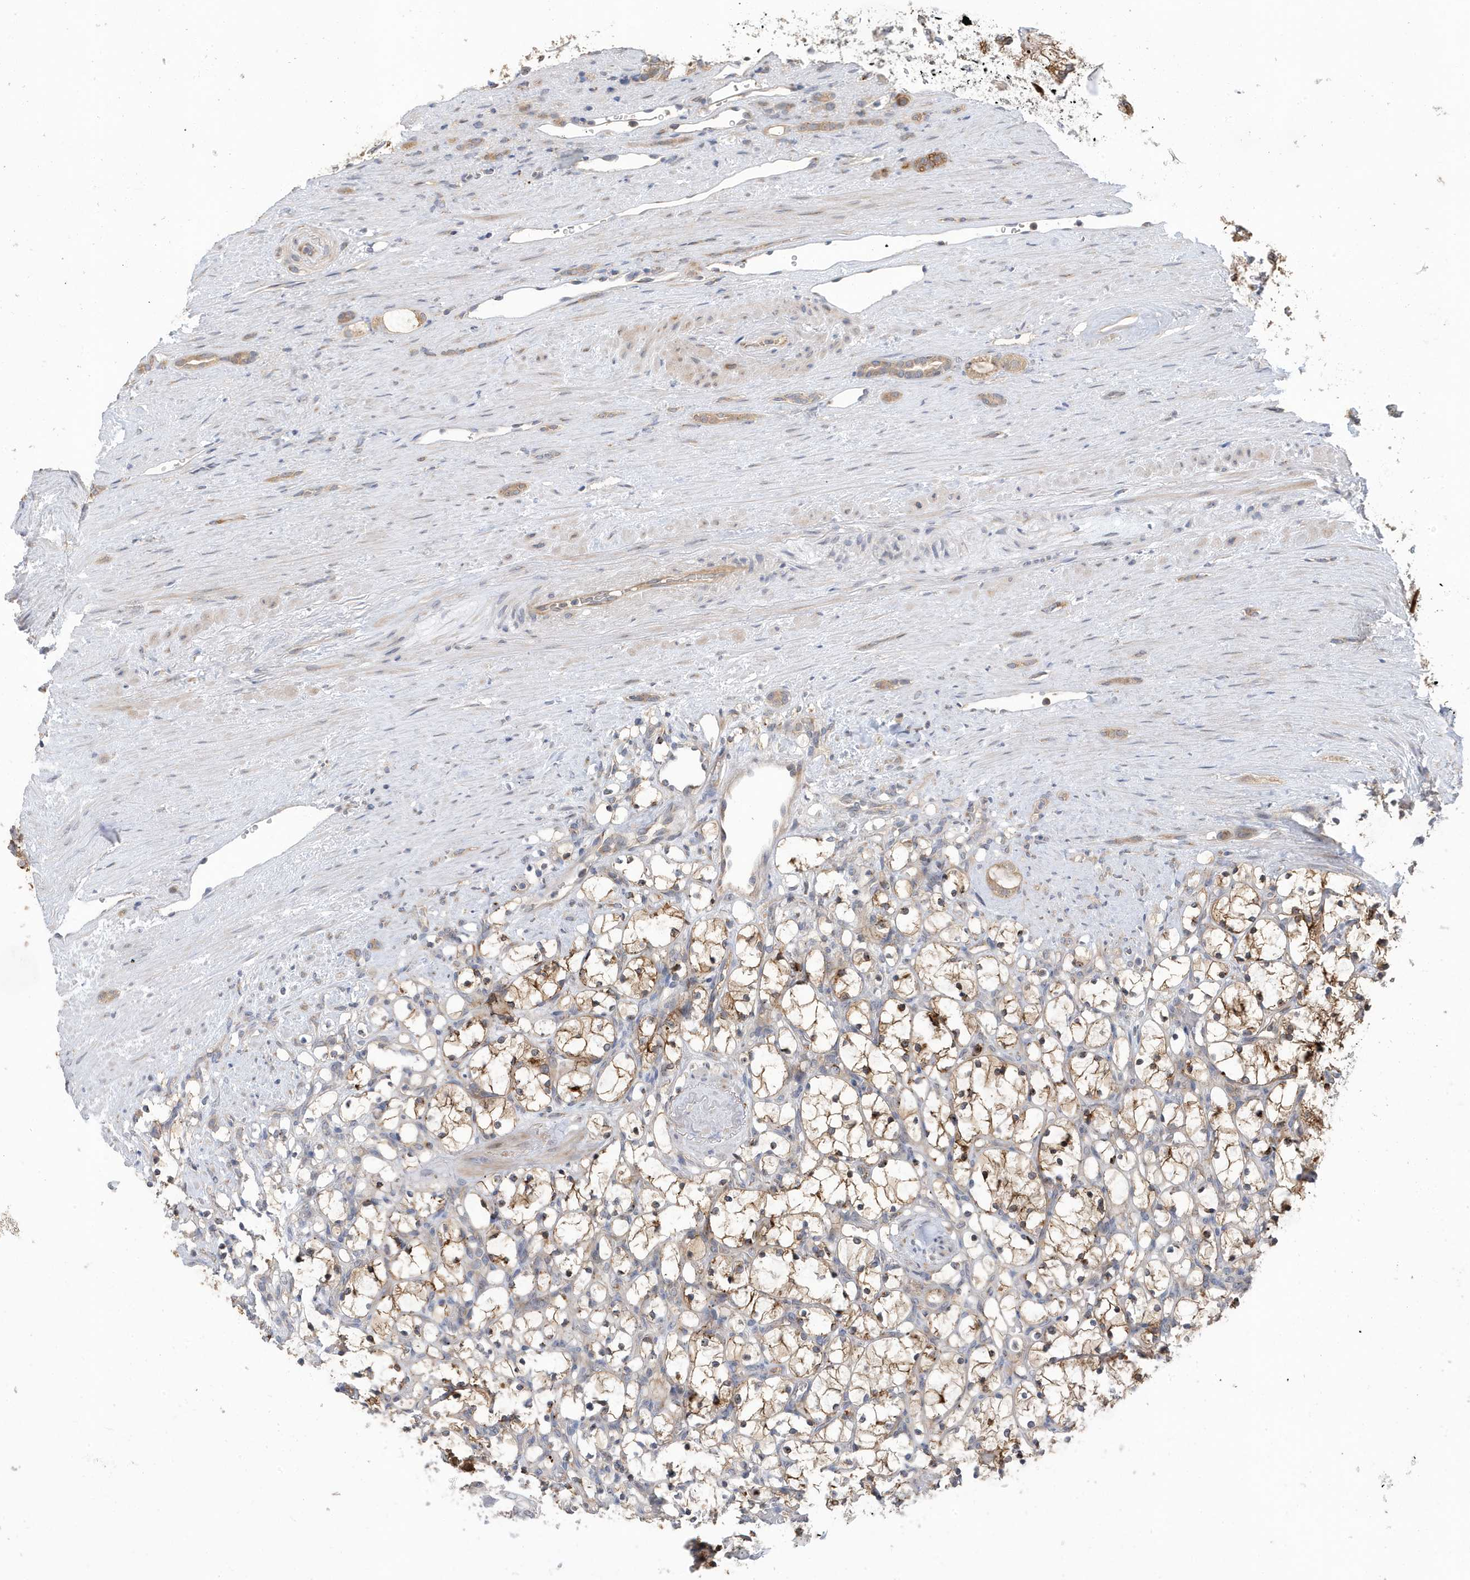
{"staining": {"intensity": "weak", "quantity": "25%-75%", "location": "cytoplasmic/membranous"}, "tissue": "renal cancer", "cell_type": "Tumor cells", "image_type": "cancer", "snomed": [{"axis": "morphology", "description": "Adenocarcinoma, NOS"}, {"axis": "topography", "description": "Kidney"}], "caption": "A brown stain highlights weak cytoplasmic/membranous positivity of a protein in adenocarcinoma (renal) tumor cells.", "gene": "LAPTM4A", "patient": {"sex": "female", "age": 69}}